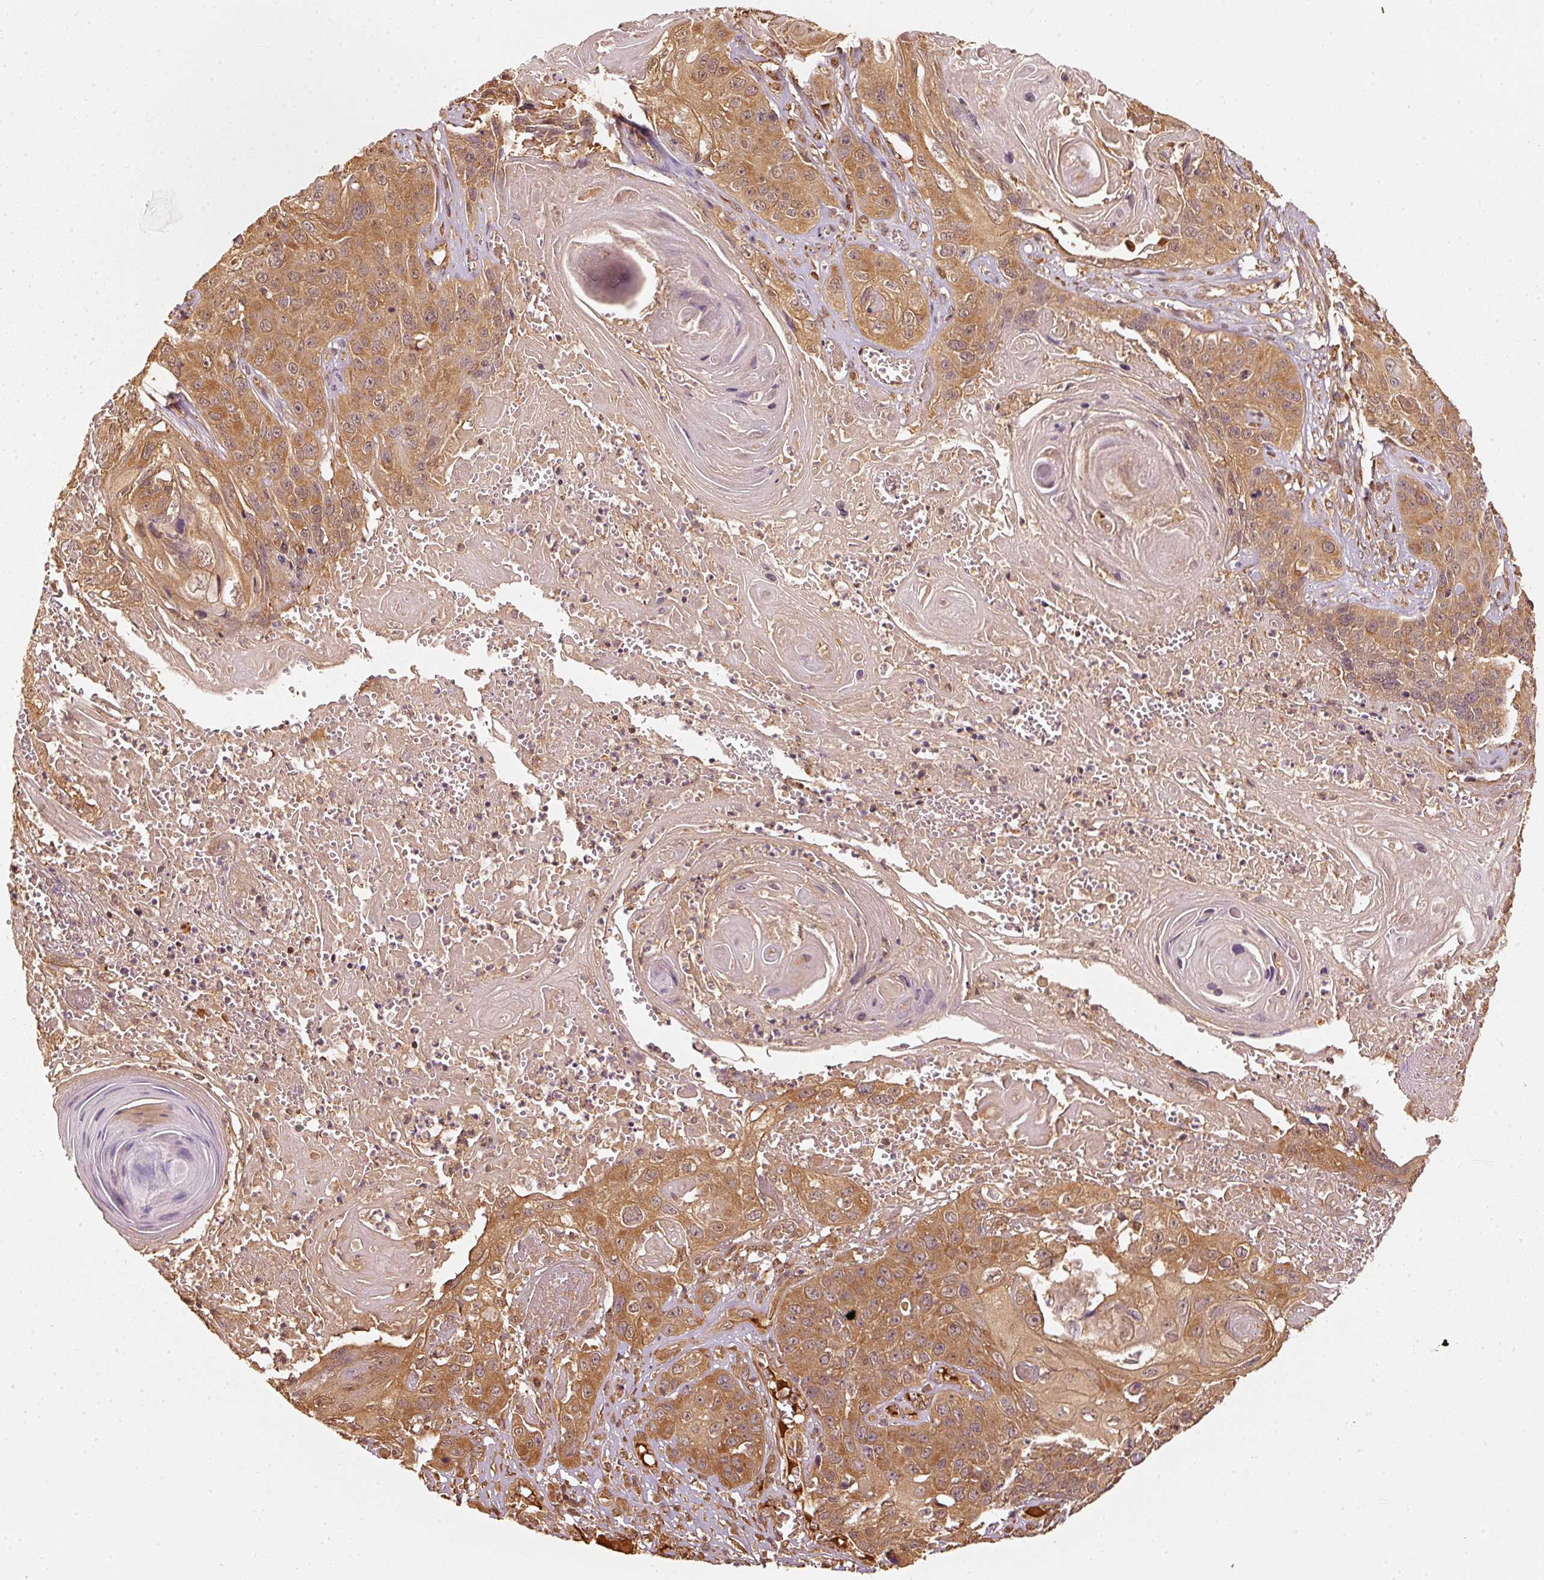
{"staining": {"intensity": "moderate", "quantity": ">75%", "location": "cytoplasmic/membranous"}, "tissue": "skin cancer", "cell_type": "Tumor cells", "image_type": "cancer", "snomed": [{"axis": "morphology", "description": "Squamous cell carcinoma, NOS"}, {"axis": "topography", "description": "Skin"}], "caption": "Squamous cell carcinoma (skin) stained with immunohistochemistry demonstrates moderate cytoplasmic/membranous positivity in approximately >75% of tumor cells.", "gene": "STAU1", "patient": {"sex": "male", "age": 55}}